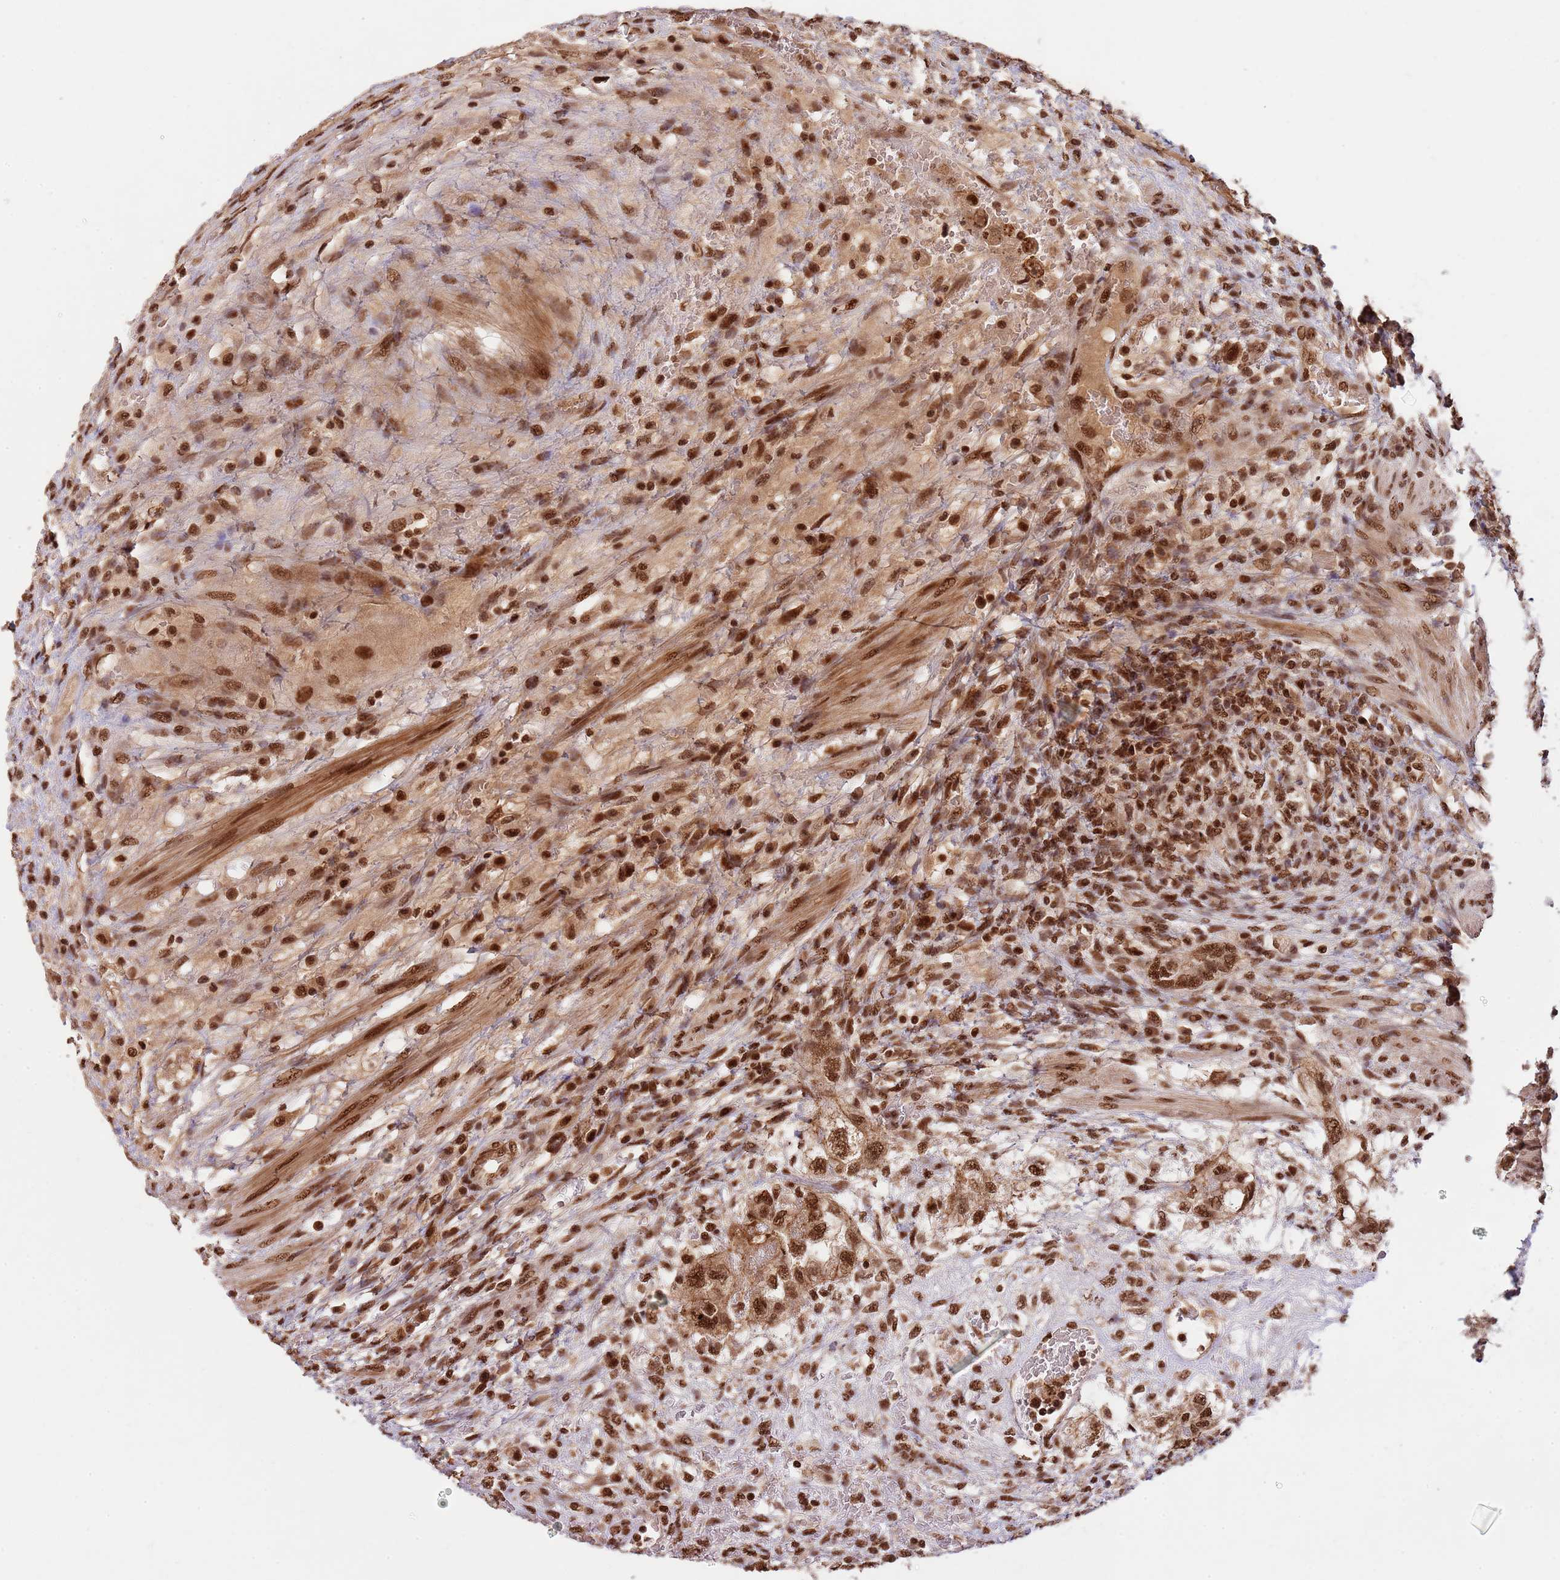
{"staining": {"intensity": "moderate", "quantity": ">75%", "location": "nuclear"}, "tissue": "testis cancer", "cell_type": "Tumor cells", "image_type": "cancer", "snomed": [{"axis": "morphology", "description": "Carcinoma, Embryonal, NOS"}, {"axis": "topography", "description": "Testis"}], "caption": "Immunohistochemistry image of neoplastic tissue: testis cancer (embryonal carcinoma) stained using immunohistochemistry displays medium levels of moderate protein expression localized specifically in the nuclear of tumor cells, appearing as a nuclear brown color.", "gene": "ZBTB12", "patient": {"sex": "male", "age": 26}}